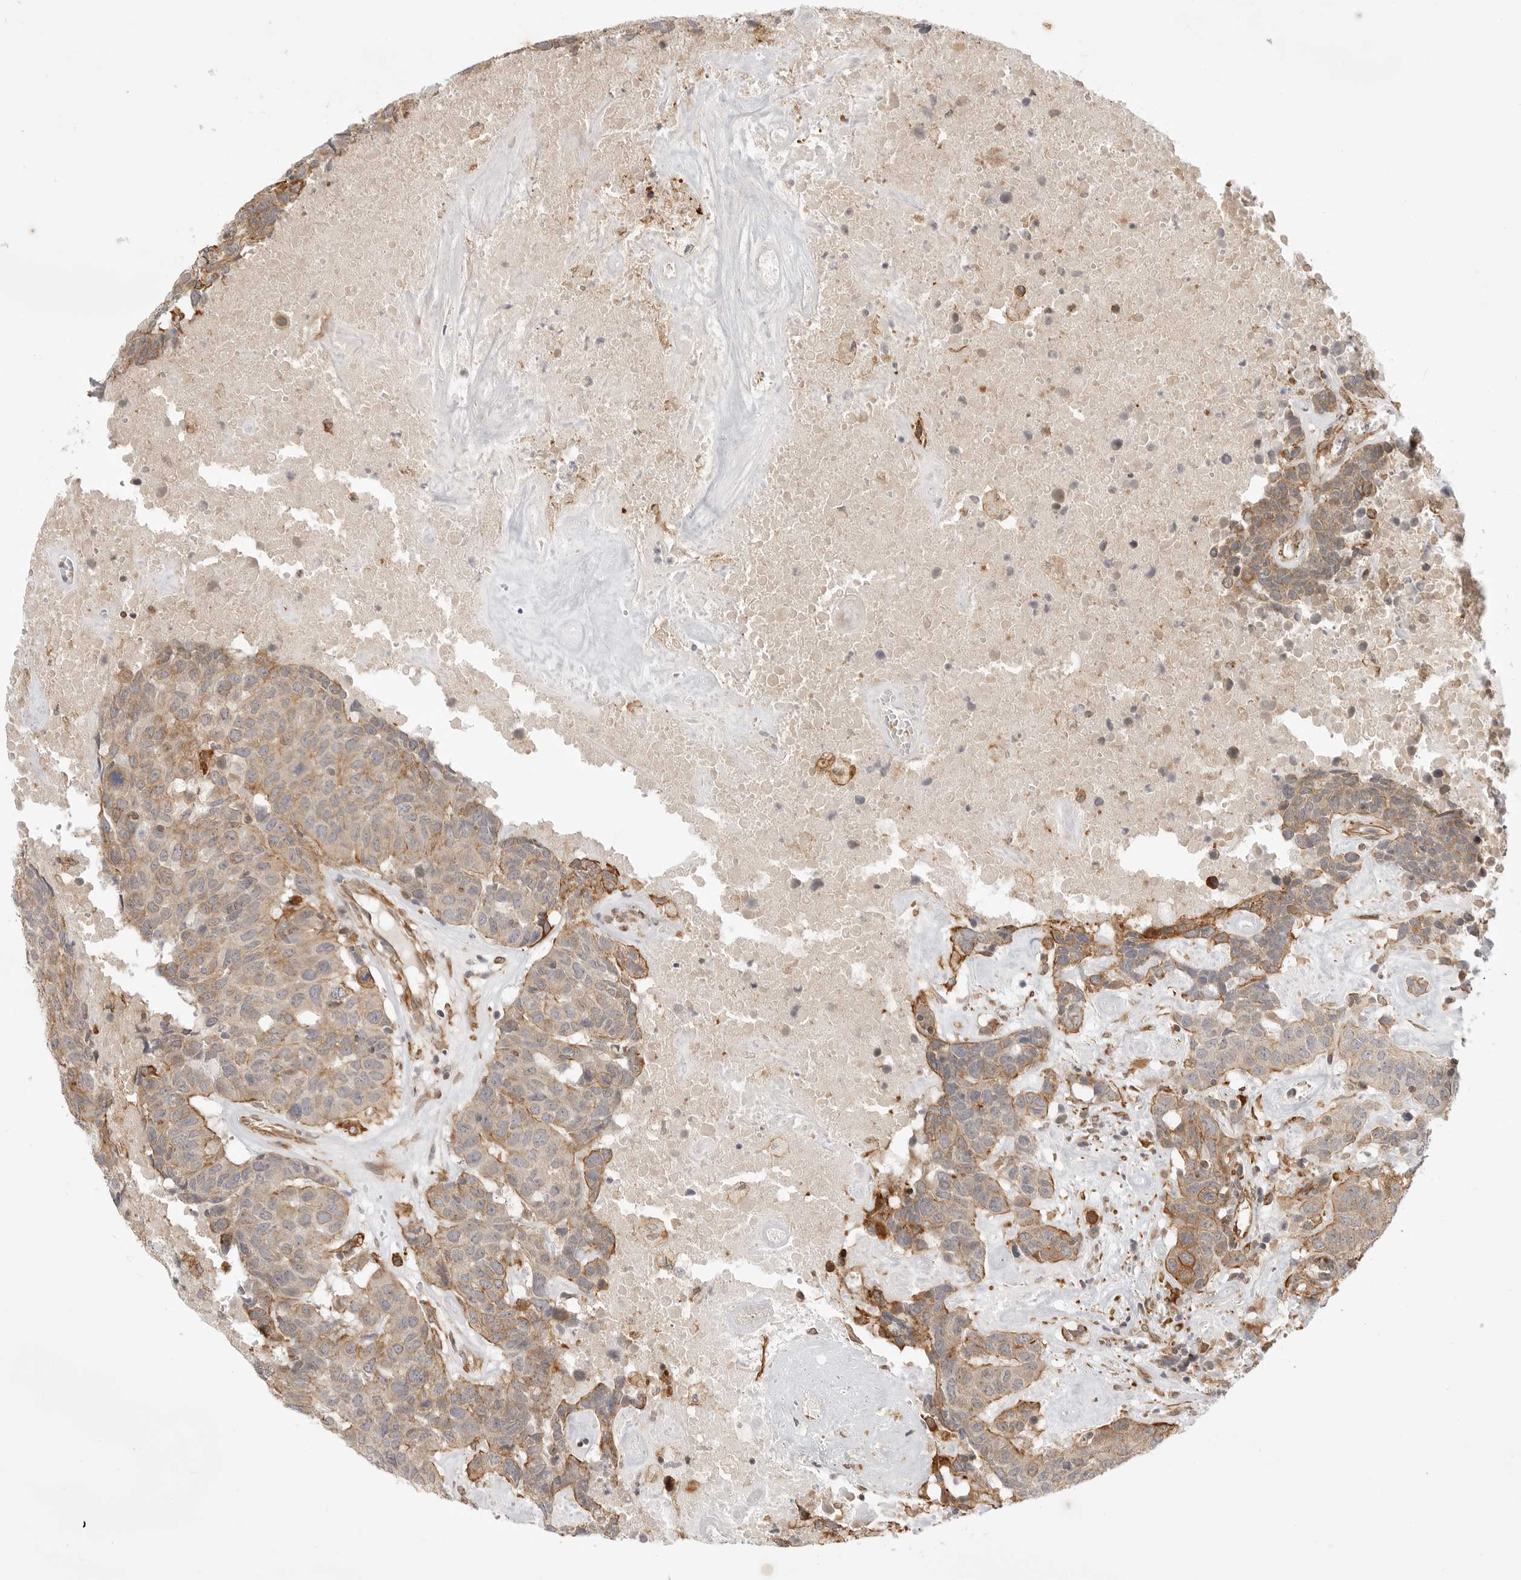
{"staining": {"intensity": "moderate", "quantity": ">75%", "location": "cytoplasmic/membranous"}, "tissue": "head and neck cancer", "cell_type": "Tumor cells", "image_type": "cancer", "snomed": [{"axis": "morphology", "description": "Squamous cell carcinoma, NOS"}, {"axis": "topography", "description": "Head-Neck"}], "caption": "Human head and neck cancer stained with a brown dye demonstrates moderate cytoplasmic/membranous positive expression in about >75% of tumor cells.", "gene": "ATOH7", "patient": {"sex": "male", "age": 66}}